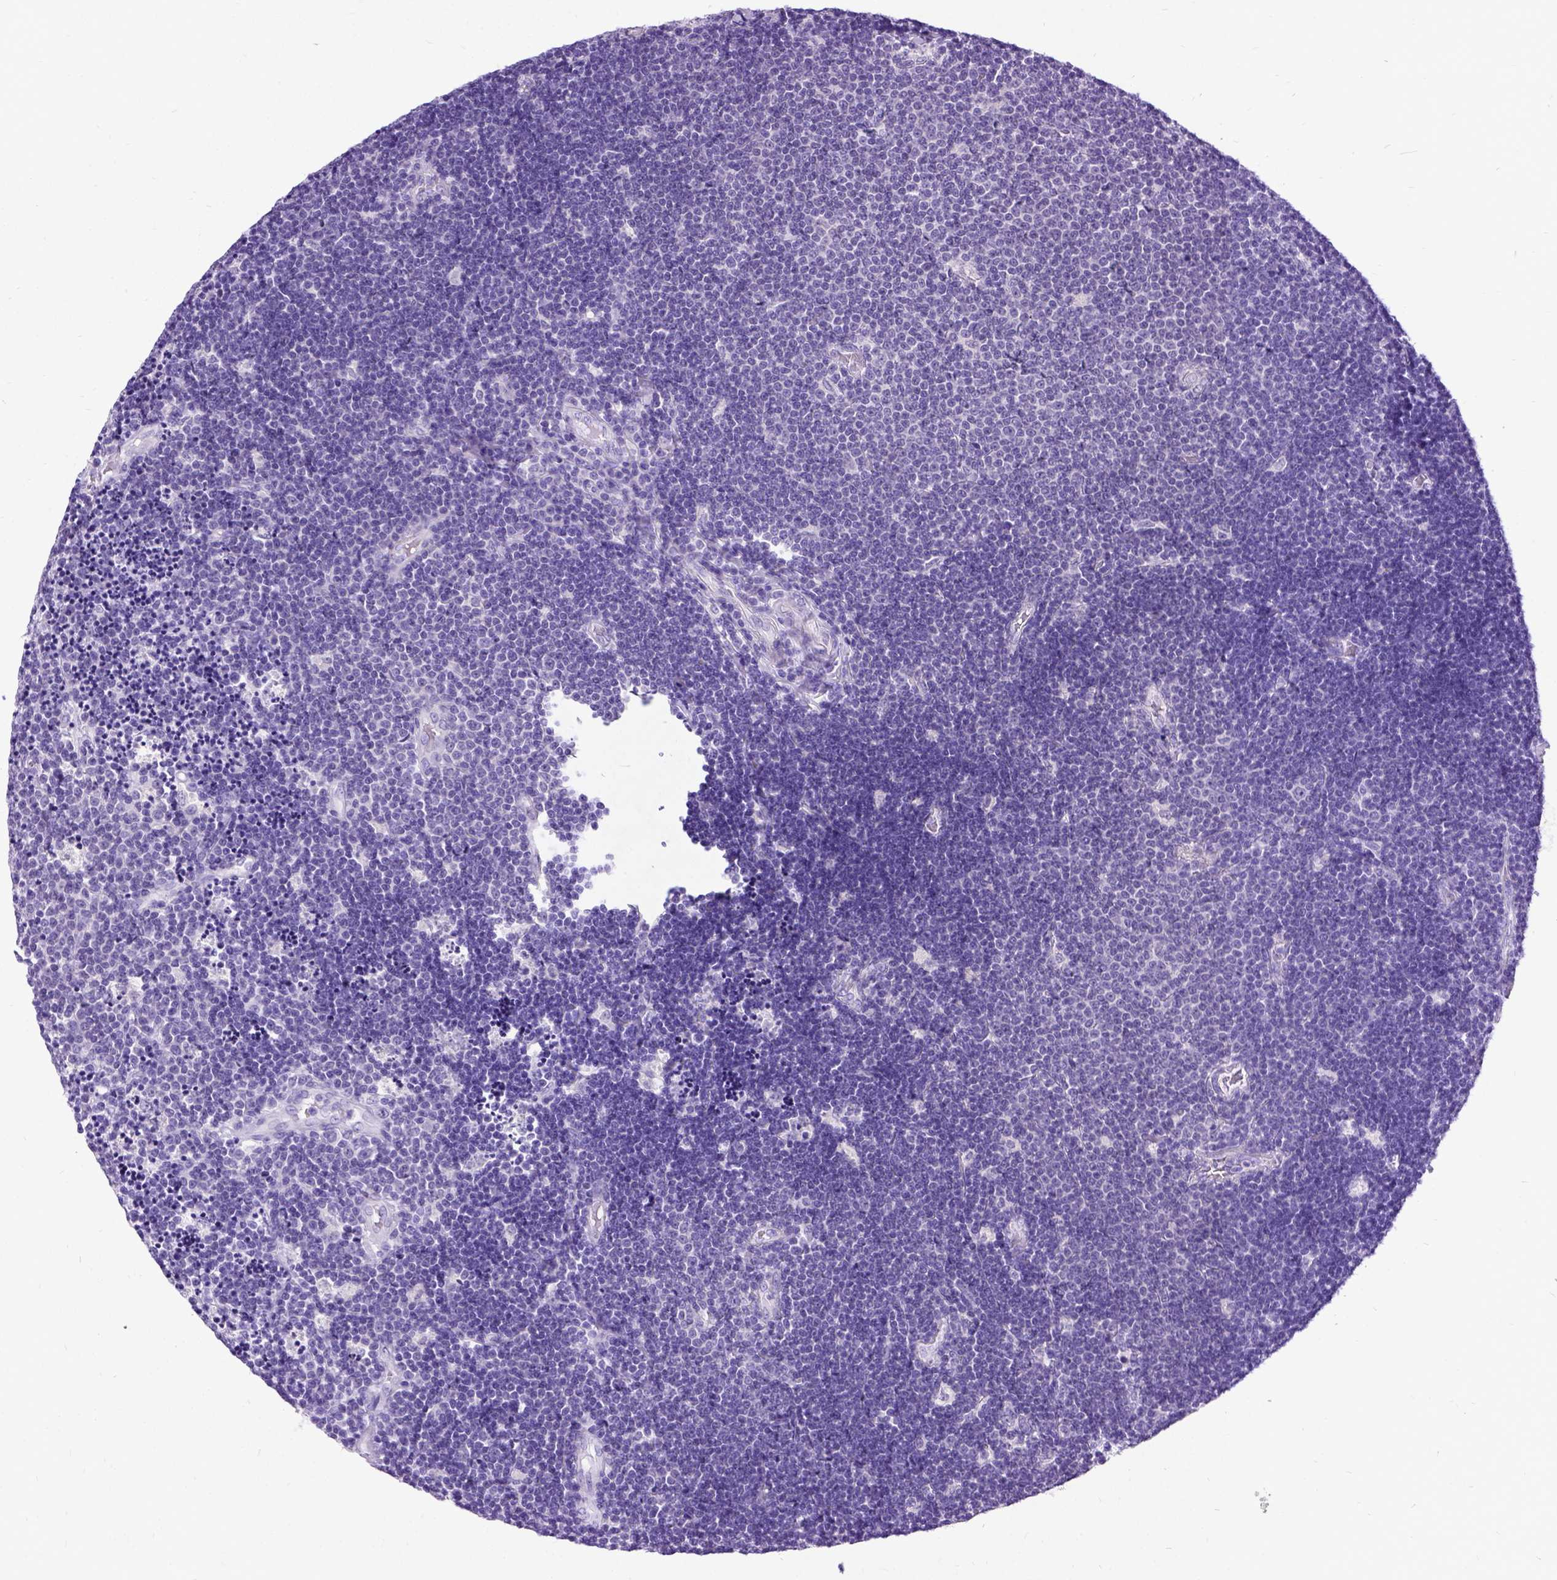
{"staining": {"intensity": "negative", "quantity": "none", "location": "none"}, "tissue": "lymphoma", "cell_type": "Tumor cells", "image_type": "cancer", "snomed": [{"axis": "morphology", "description": "Malignant lymphoma, non-Hodgkin's type, Low grade"}, {"axis": "topography", "description": "Brain"}], "caption": "Tumor cells are negative for protein expression in human malignant lymphoma, non-Hodgkin's type (low-grade).", "gene": "NEUROD4", "patient": {"sex": "female", "age": 66}}